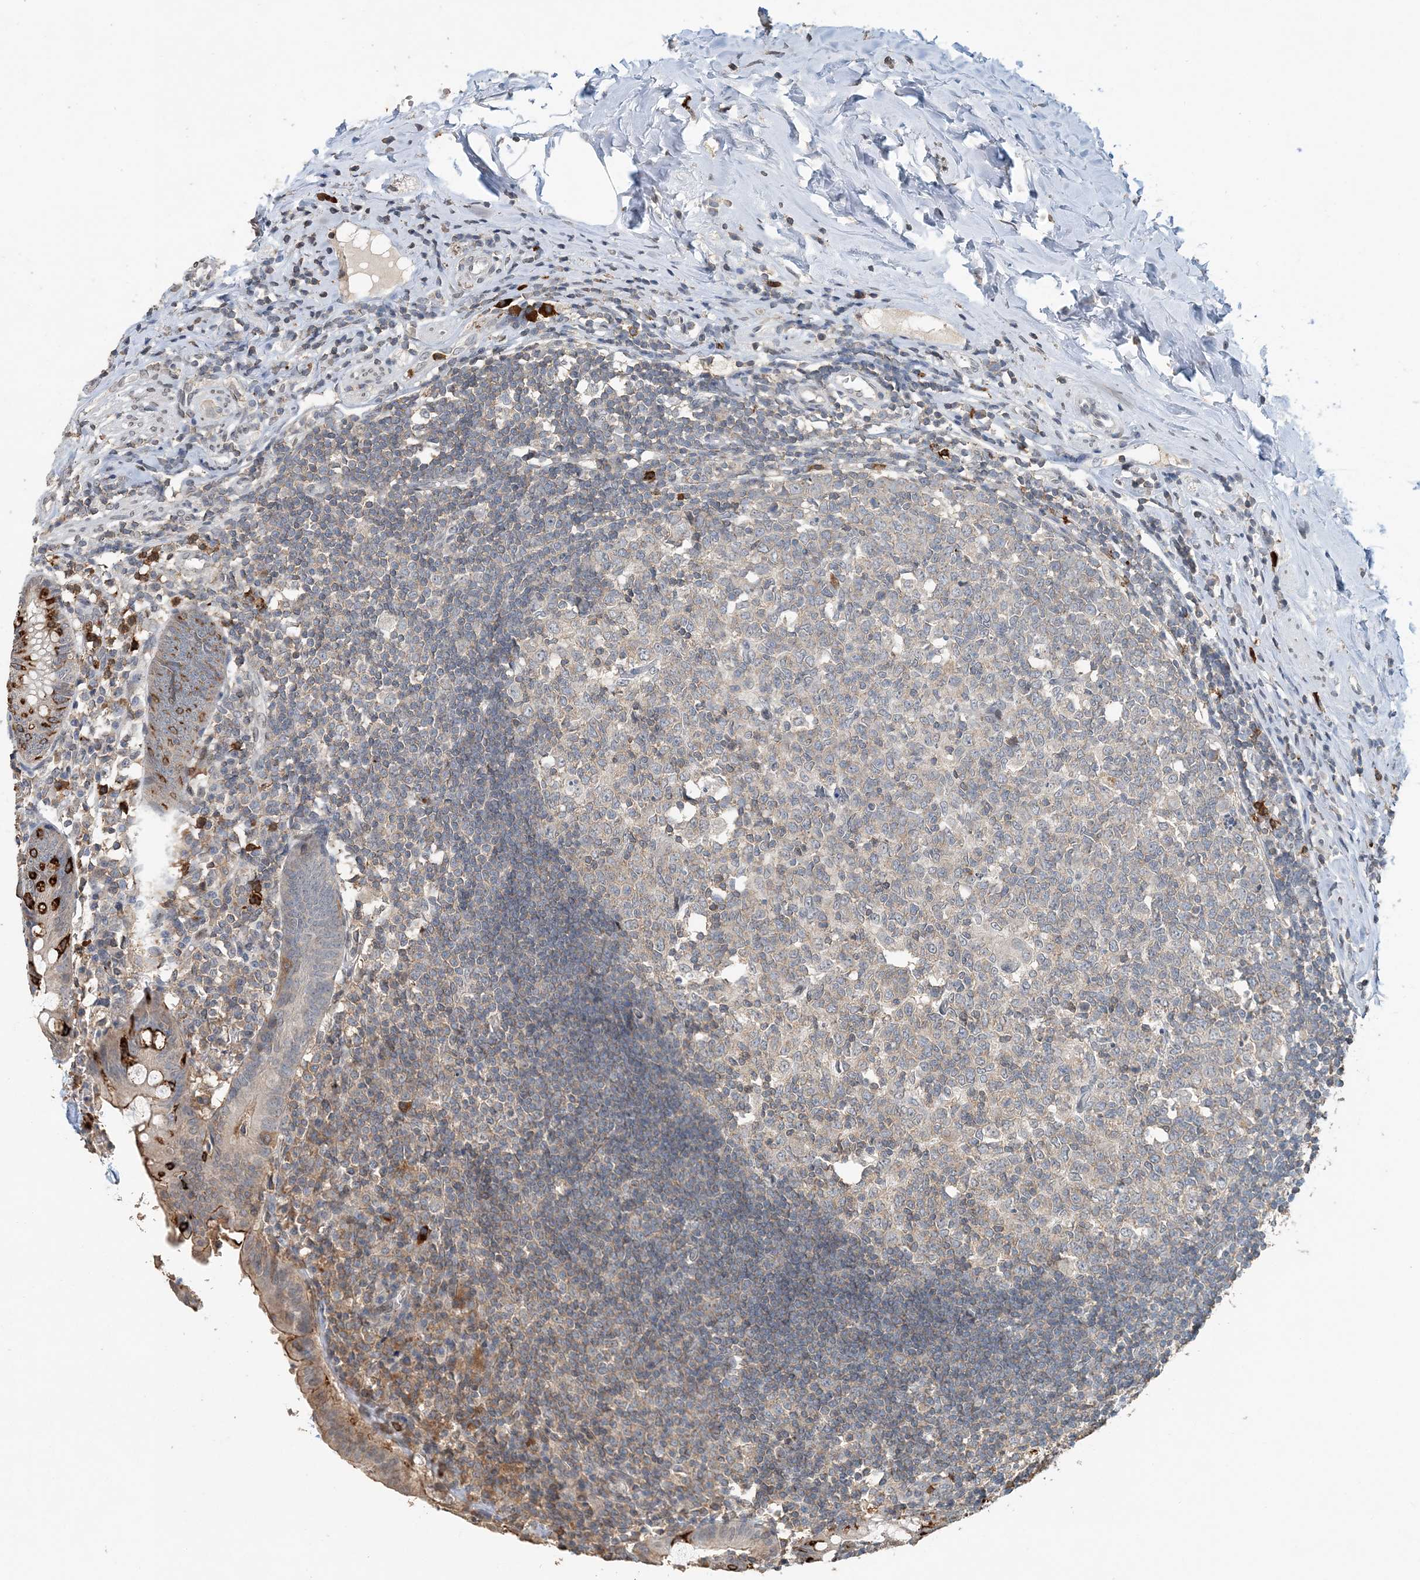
{"staining": {"intensity": "strong", "quantity": "<25%", "location": "cytoplasmic/membranous"}, "tissue": "appendix", "cell_type": "Glandular cells", "image_type": "normal", "snomed": [{"axis": "morphology", "description": "Normal tissue, NOS"}, {"axis": "topography", "description": "Appendix"}], "caption": "Benign appendix displays strong cytoplasmic/membranous staining in approximately <25% of glandular cells, visualized by immunohistochemistry.", "gene": "FAM110A", "patient": {"sex": "female", "age": 54}}